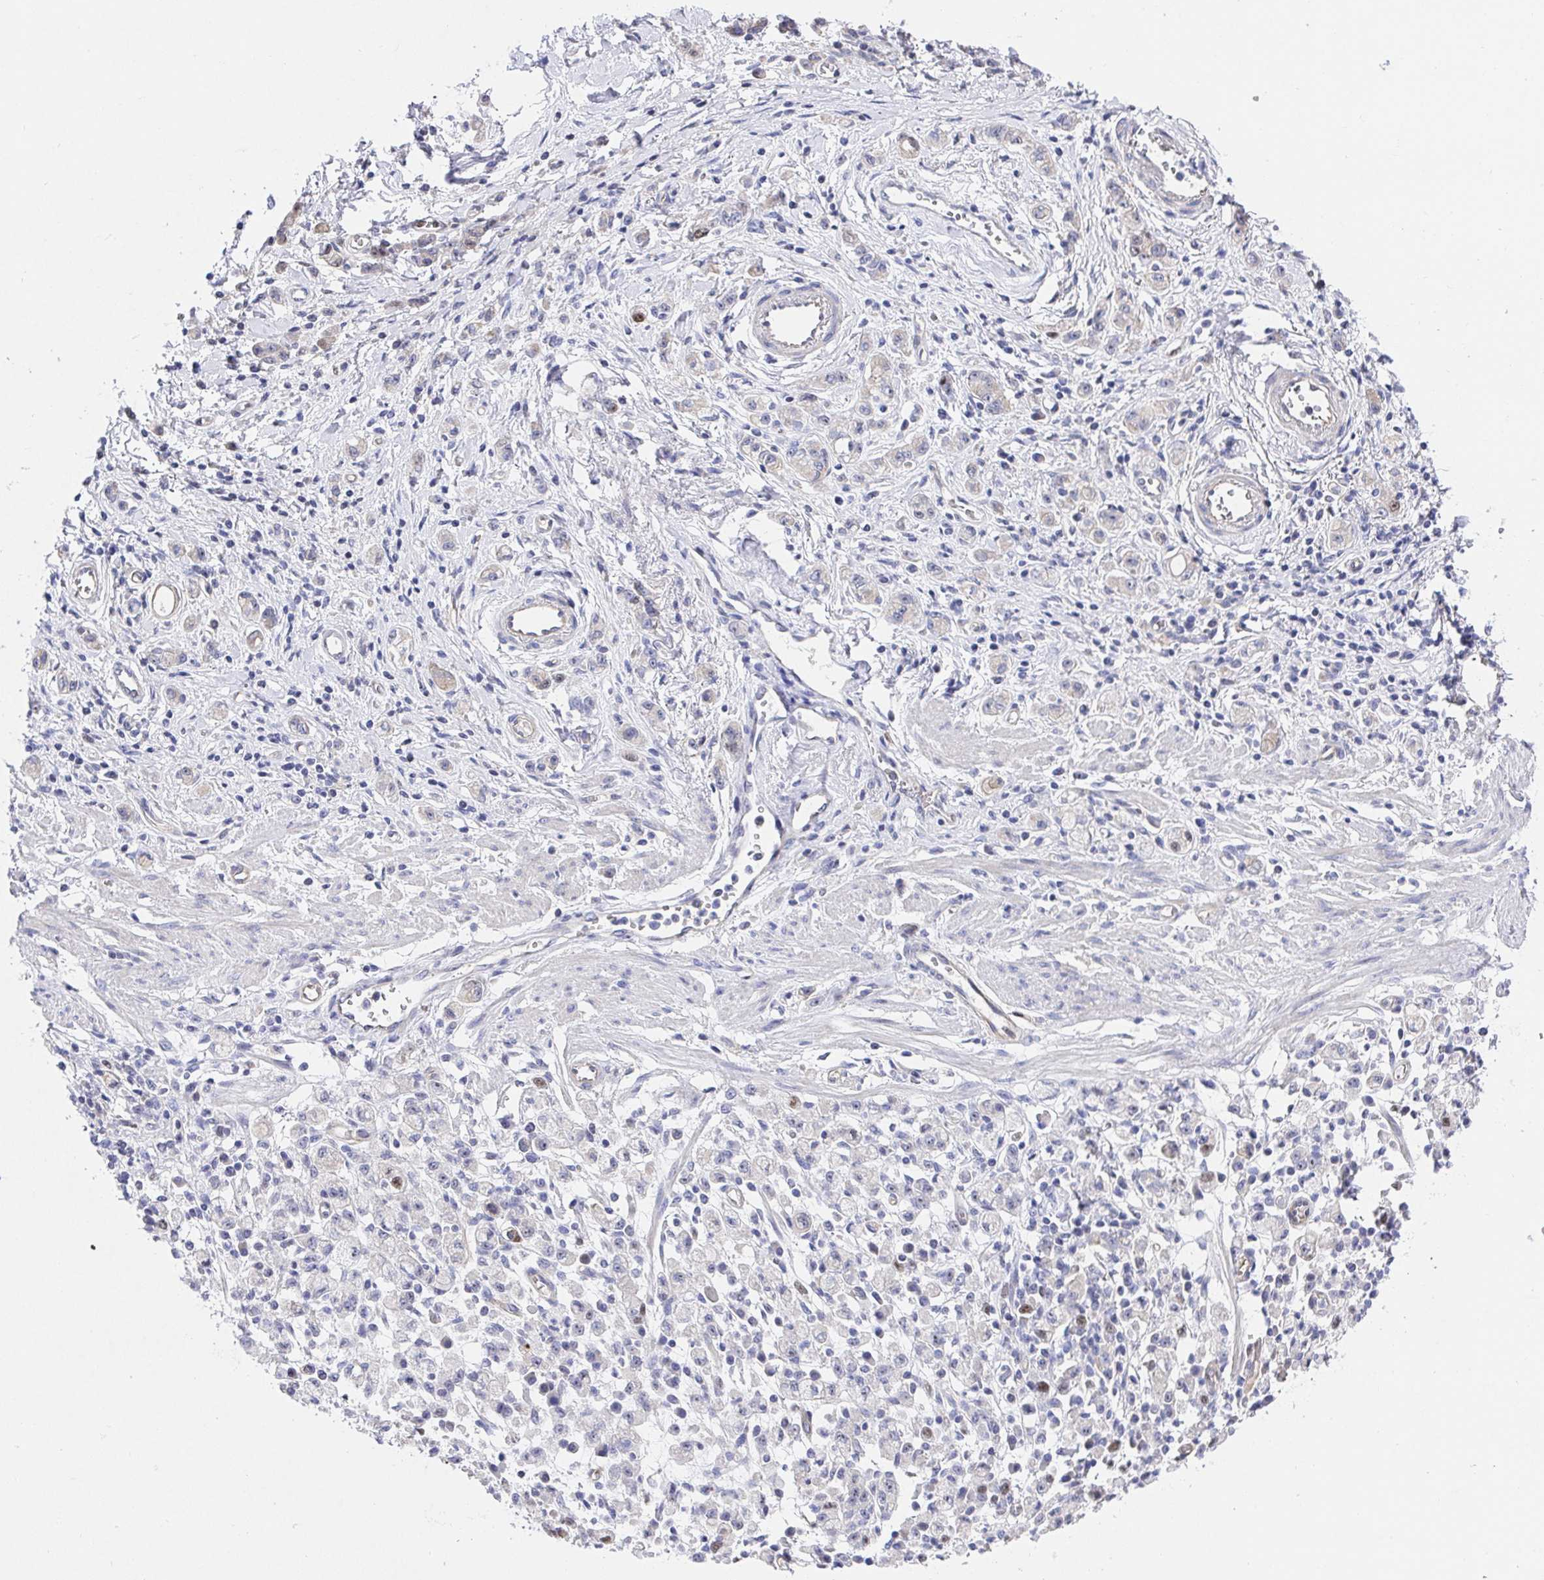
{"staining": {"intensity": "weak", "quantity": "<25%", "location": "cytoplasmic/membranous"}, "tissue": "stomach cancer", "cell_type": "Tumor cells", "image_type": "cancer", "snomed": [{"axis": "morphology", "description": "Adenocarcinoma, NOS"}, {"axis": "topography", "description": "Stomach"}], "caption": "Immunohistochemistry (IHC) micrograph of neoplastic tissue: stomach cancer (adenocarcinoma) stained with DAB (3,3'-diaminobenzidine) exhibits no significant protein positivity in tumor cells. (Immunohistochemistry (IHC), brightfield microscopy, high magnification).", "gene": "TIMELESS", "patient": {"sex": "male", "age": 77}}